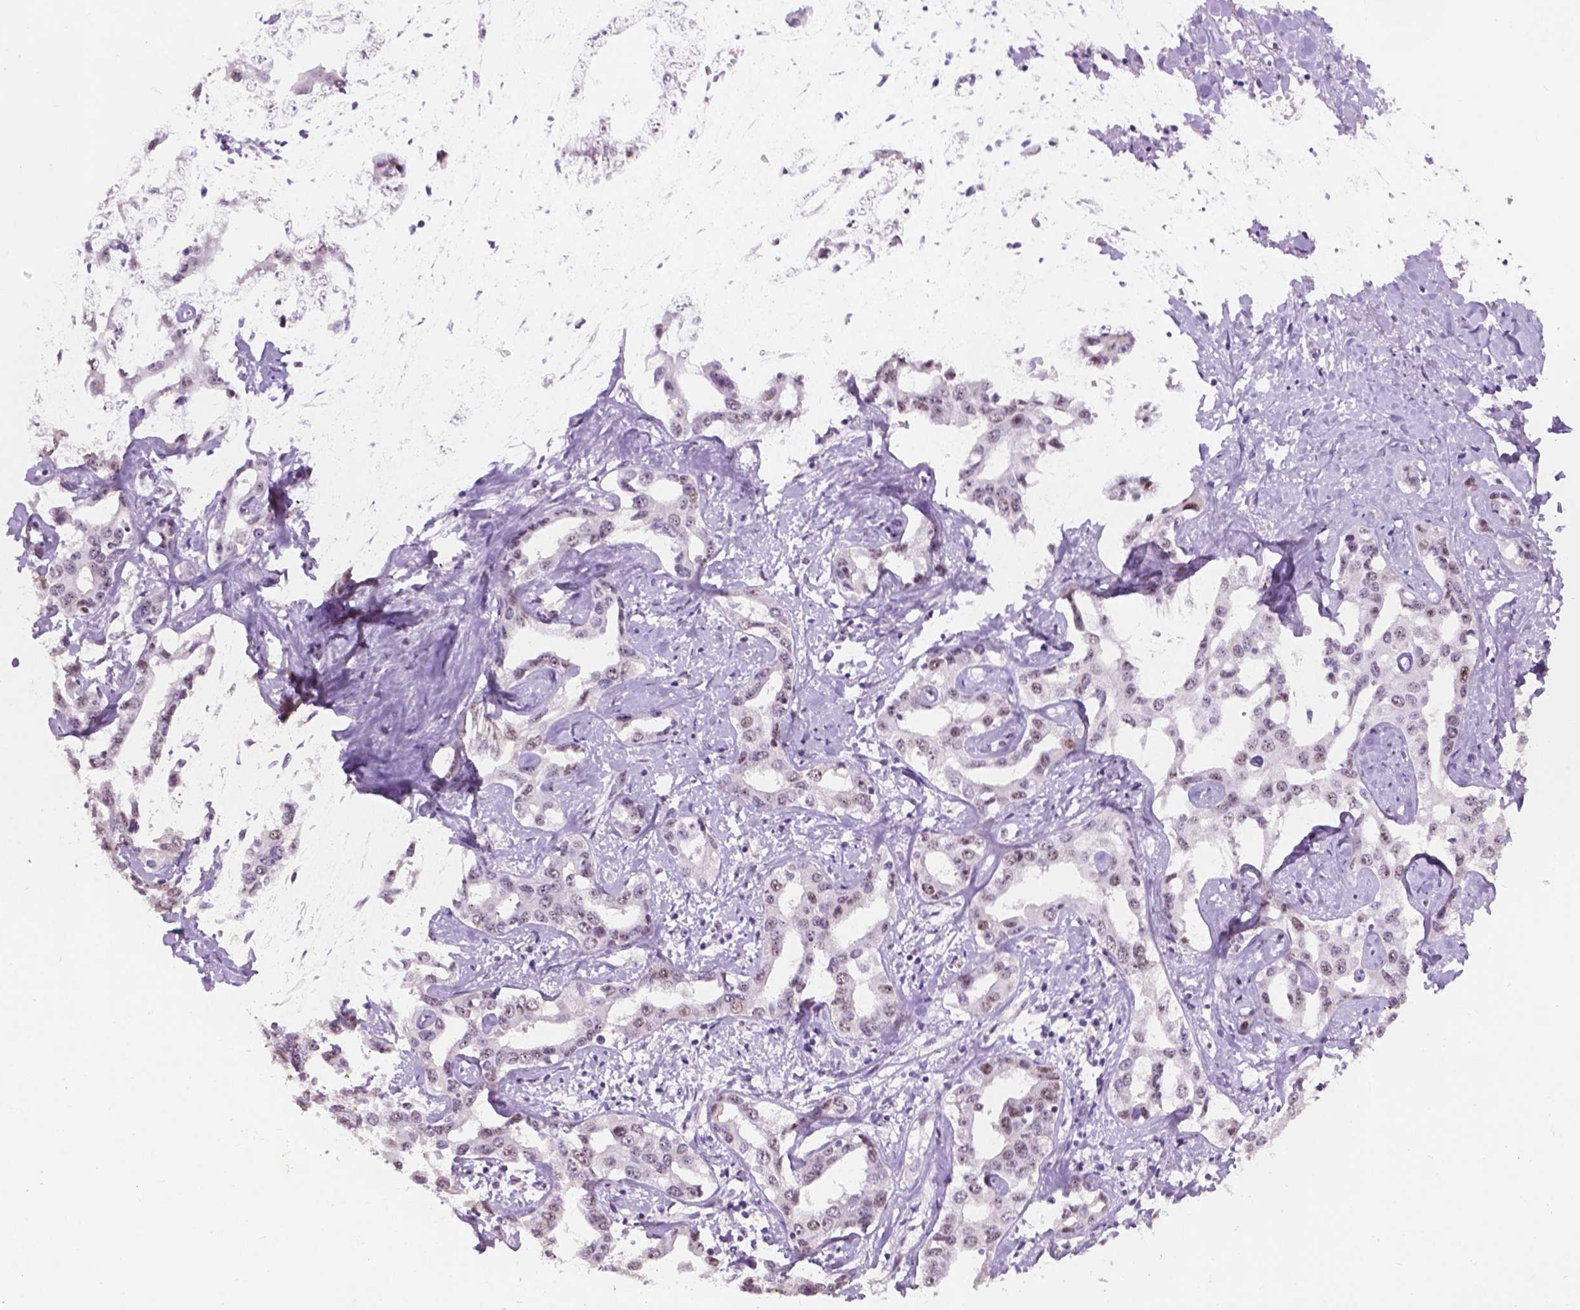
{"staining": {"intensity": "weak", "quantity": "25%-75%", "location": "nuclear"}, "tissue": "liver cancer", "cell_type": "Tumor cells", "image_type": "cancer", "snomed": [{"axis": "morphology", "description": "Cholangiocarcinoma"}, {"axis": "topography", "description": "Liver"}], "caption": "Immunohistochemical staining of liver cancer (cholangiocarcinoma) reveals weak nuclear protein positivity in about 25%-75% of tumor cells.", "gene": "COIL", "patient": {"sex": "male", "age": 59}}